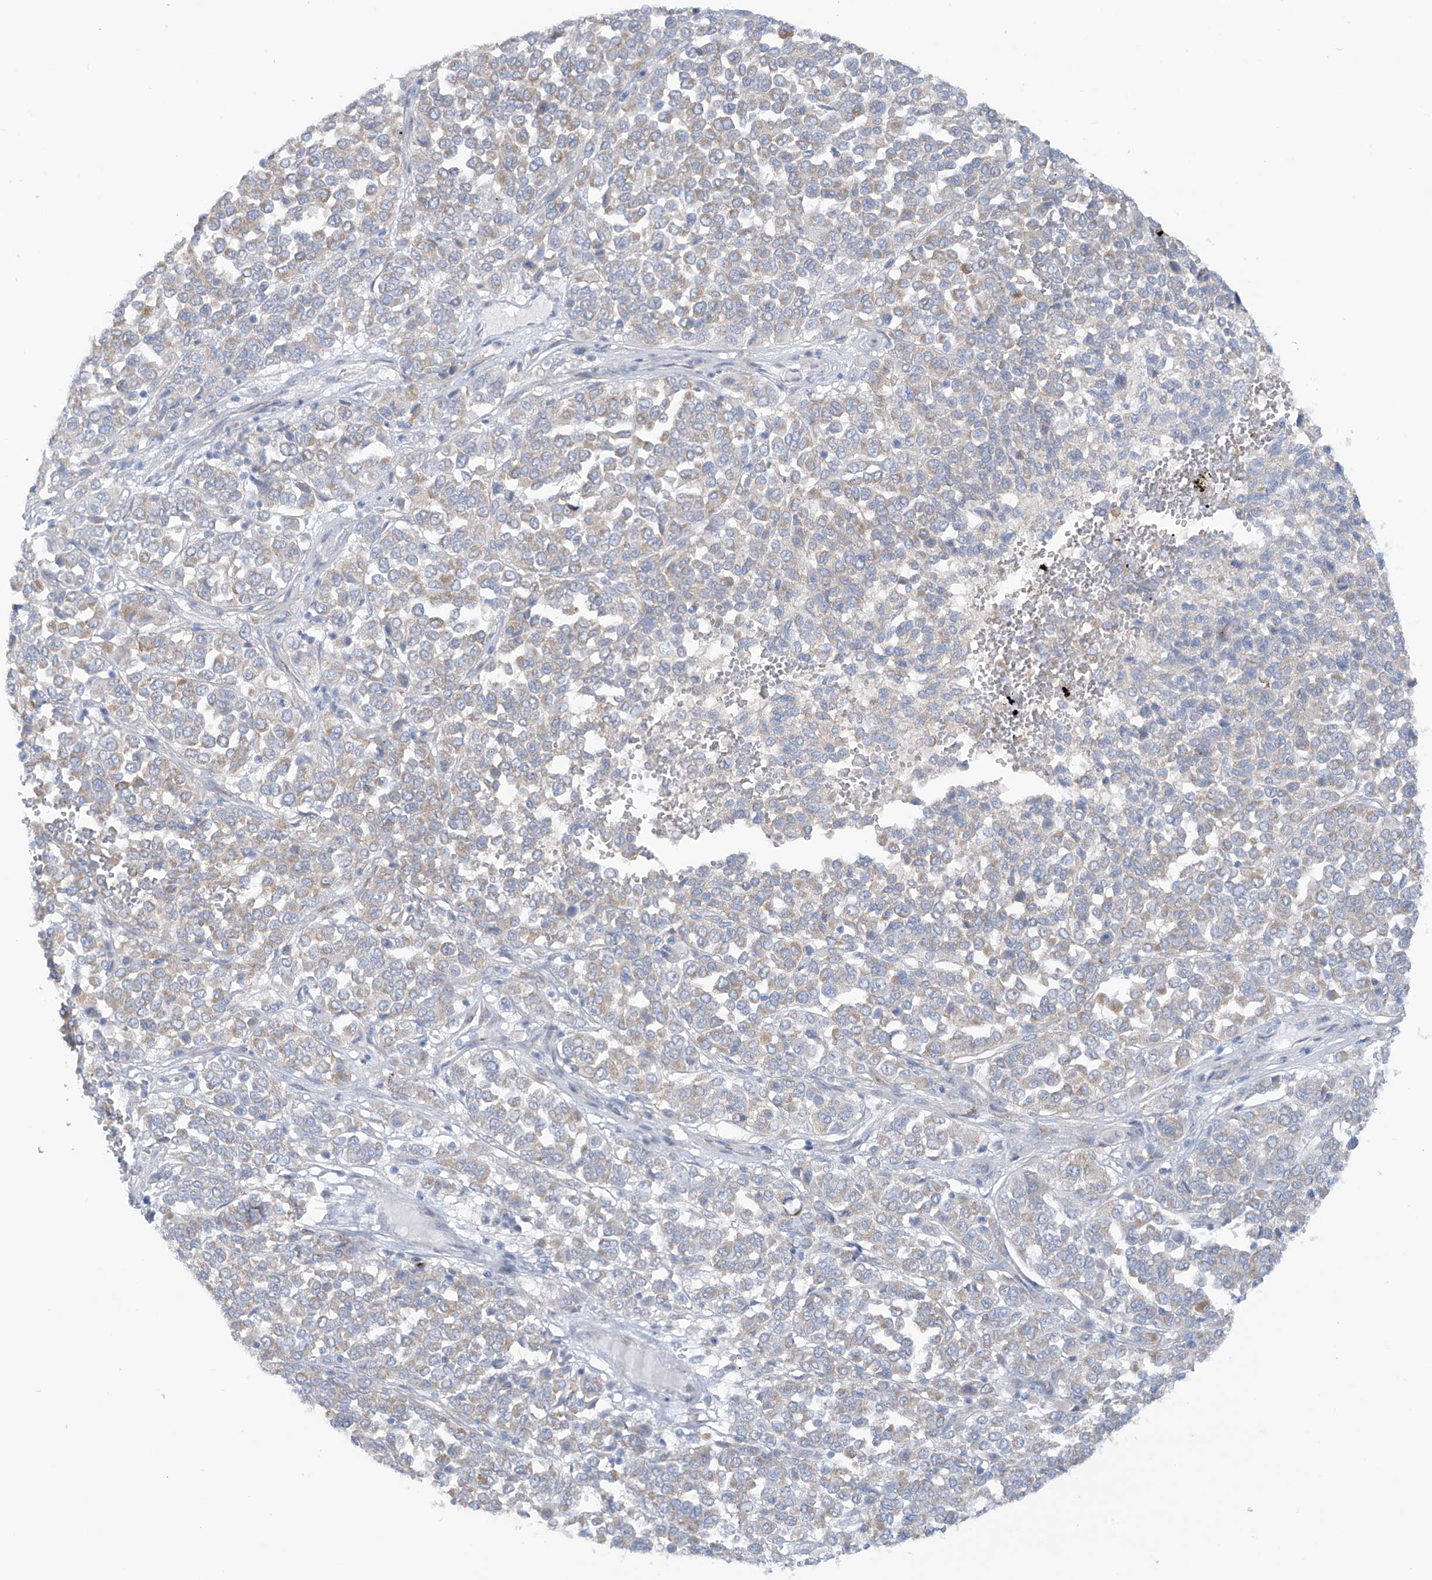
{"staining": {"intensity": "weak", "quantity": ">75%", "location": "cytoplasmic/membranous"}, "tissue": "melanoma", "cell_type": "Tumor cells", "image_type": "cancer", "snomed": [{"axis": "morphology", "description": "Malignant melanoma, Metastatic site"}, {"axis": "topography", "description": "Pancreas"}], "caption": "Immunohistochemical staining of human malignant melanoma (metastatic site) displays weak cytoplasmic/membranous protein positivity in about >75% of tumor cells.", "gene": "TRMT2B", "patient": {"sex": "female", "age": 30}}